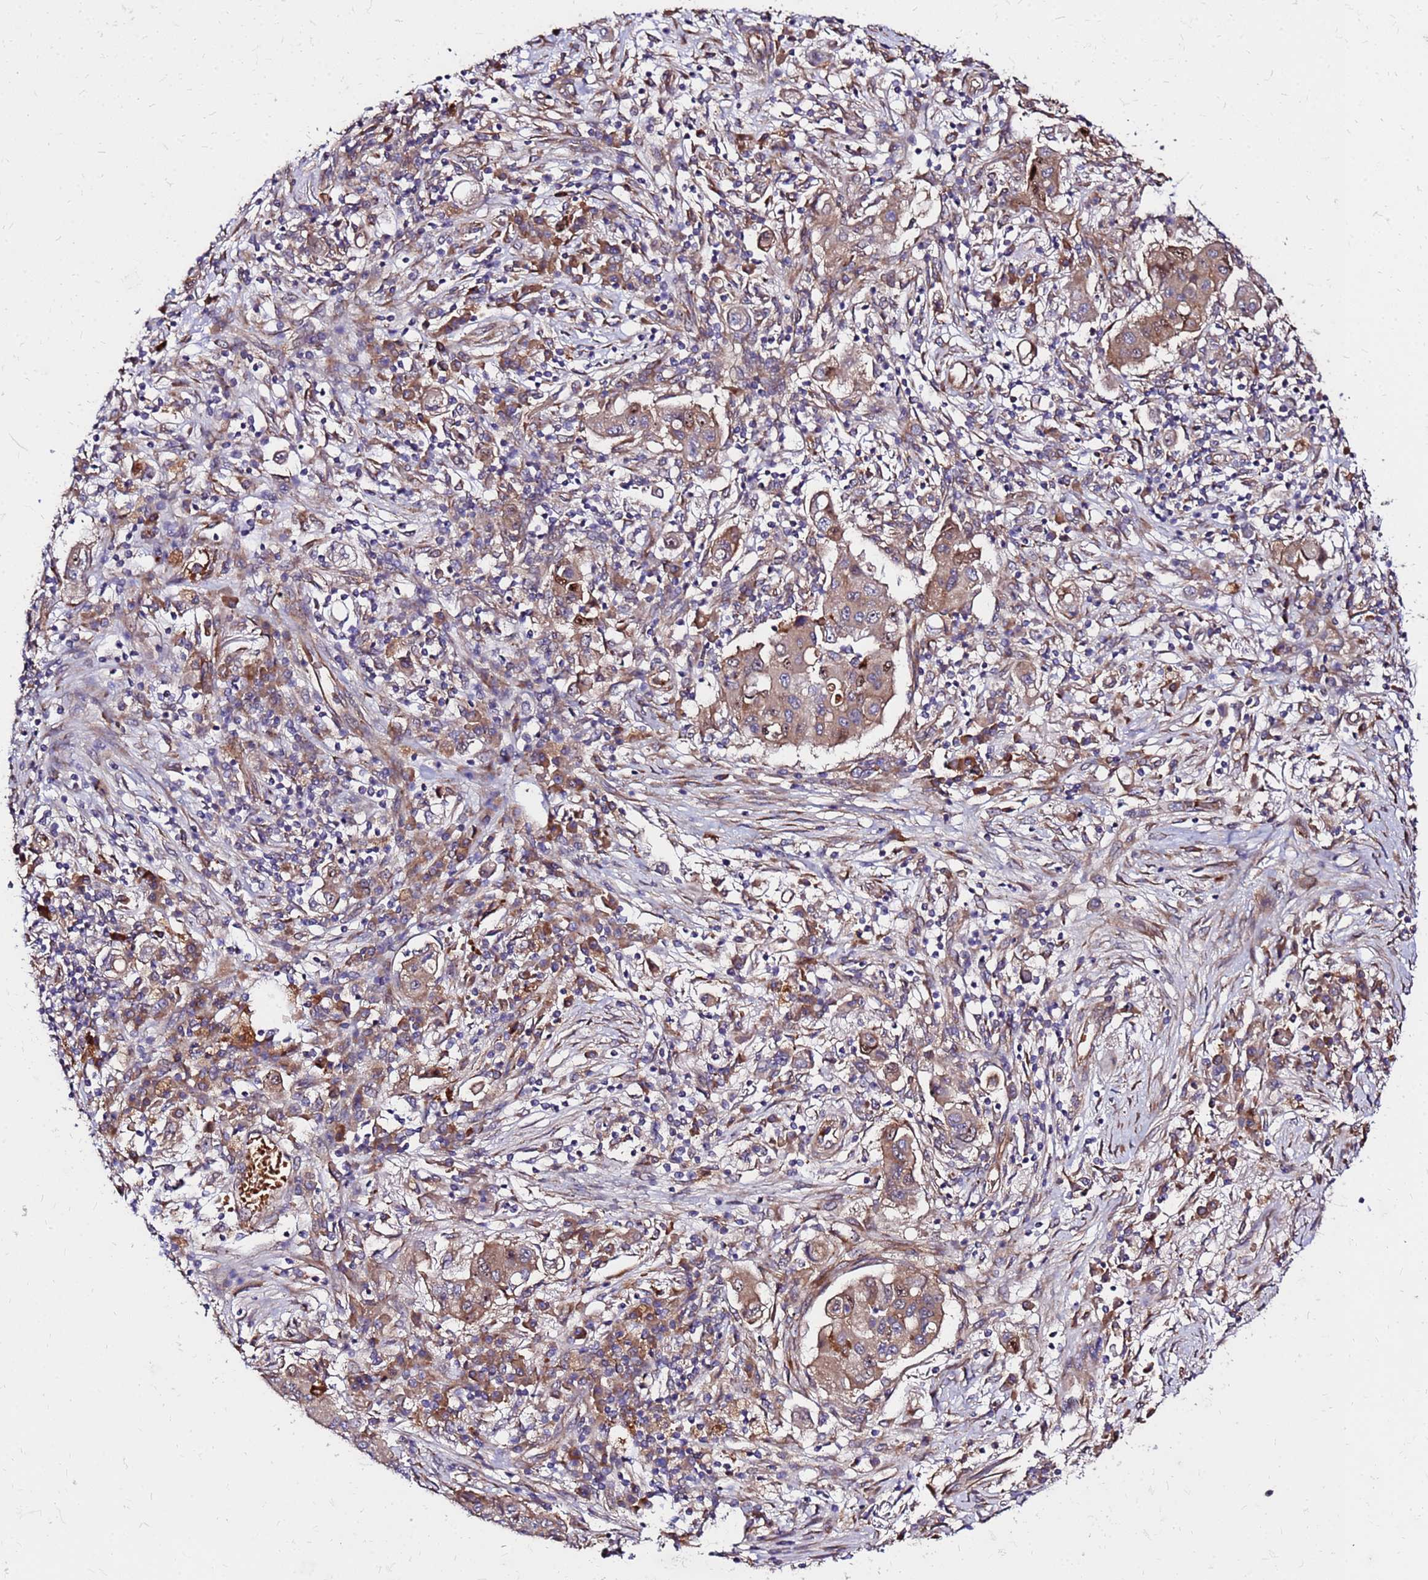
{"staining": {"intensity": "moderate", "quantity": ">75%", "location": "cytoplasmic/membranous"}, "tissue": "lung cancer", "cell_type": "Tumor cells", "image_type": "cancer", "snomed": [{"axis": "morphology", "description": "Squamous cell carcinoma, NOS"}, {"axis": "topography", "description": "Lung"}], "caption": "Protein expression analysis of human lung cancer (squamous cell carcinoma) reveals moderate cytoplasmic/membranous positivity in about >75% of tumor cells.", "gene": "WWC2", "patient": {"sex": "male", "age": 74}}